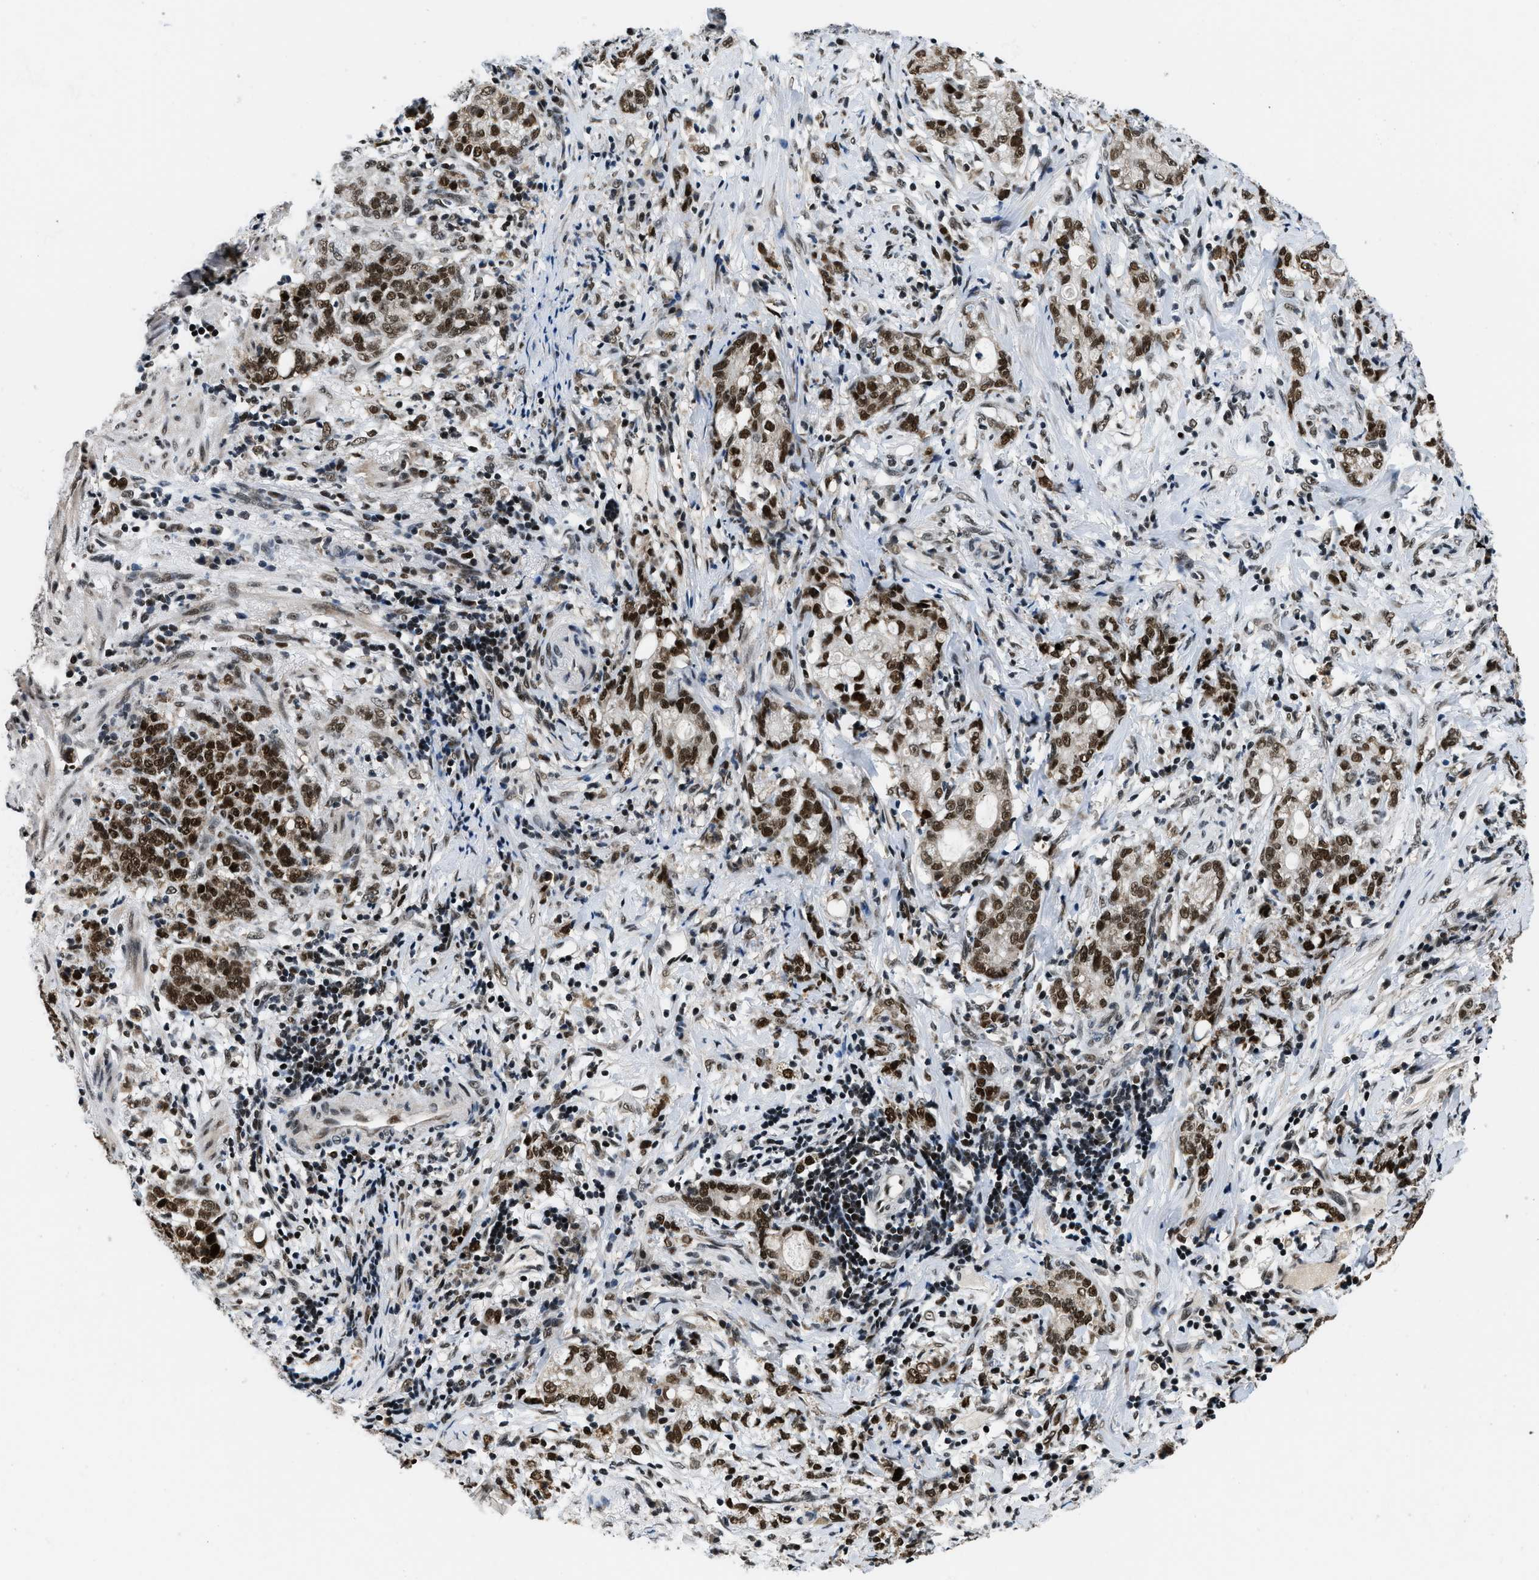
{"staining": {"intensity": "strong", "quantity": ">75%", "location": "nuclear"}, "tissue": "stomach cancer", "cell_type": "Tumor cells", "image_type": "cancer", "snomed": [{"axis": "morphology", "description": "Adenocarcinoma, NOS"}, {"axis": "topography", "description": "Stomach, lower"}], "caption": "A brown stain shows strong nuclear expression of a protein in human stomach adenocarcinoma tumor cells.", "gene": "KDM3B", "patient": {"sex": "male", "age": 88}}